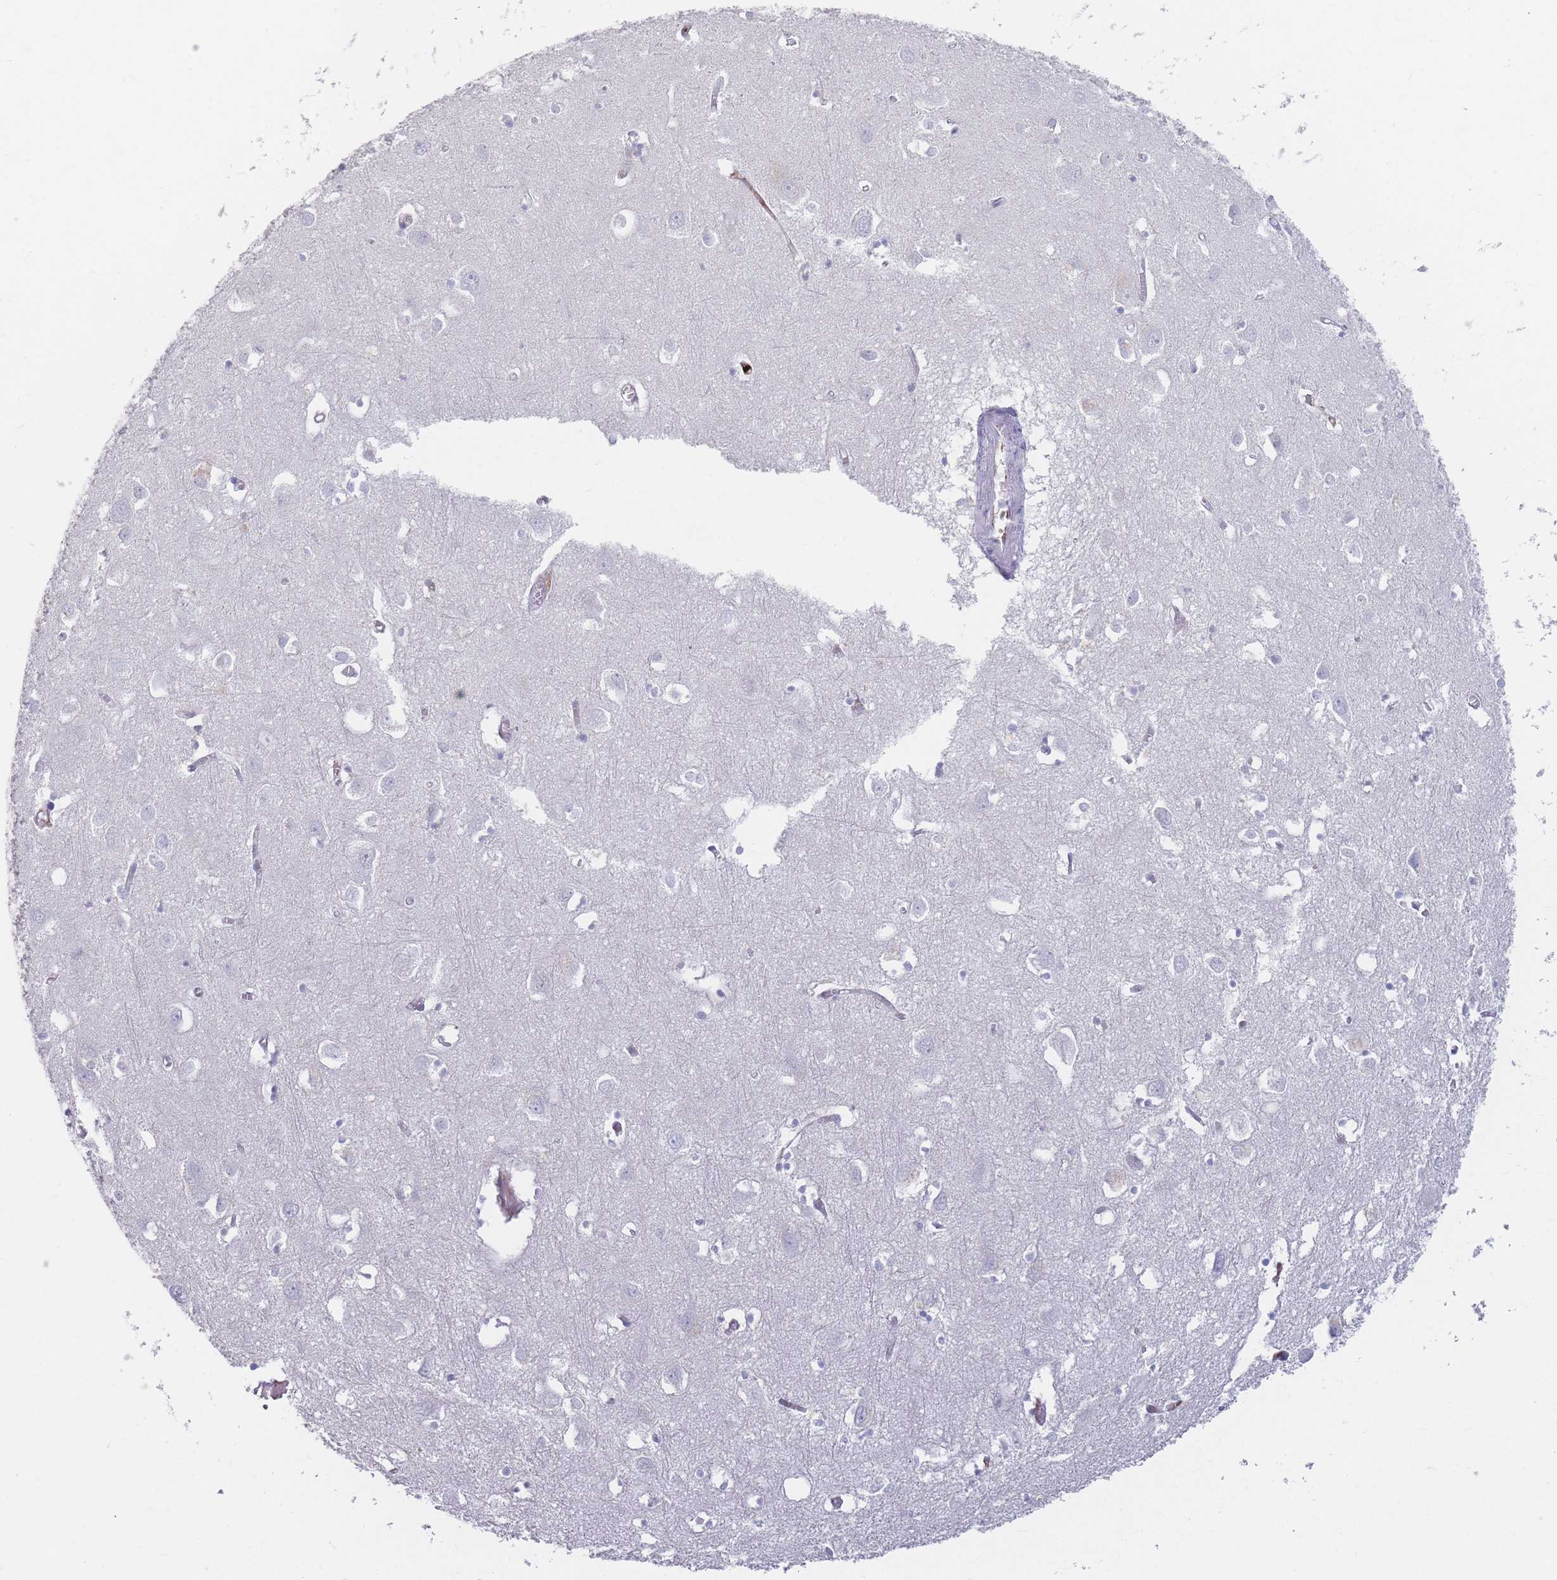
{"staining": {"intensity": "negative", "quantity": "none", "location": "none"}, "tissue": "cerebral cortex", "cell_type": "Endothelial cells", "image_type": "normal", "snomed": [{"axis": "morphology", "description": "Normal tissue, NOS"}, {"axis": "topography", "description": "Cerebral cortex"}], "caption": "Immunohistochemistry of benign human cerebral cortex demonstrates no staining in endothelial cells.", "gene": "PRG4", "patient": {"sex": "male", "age": 70}}